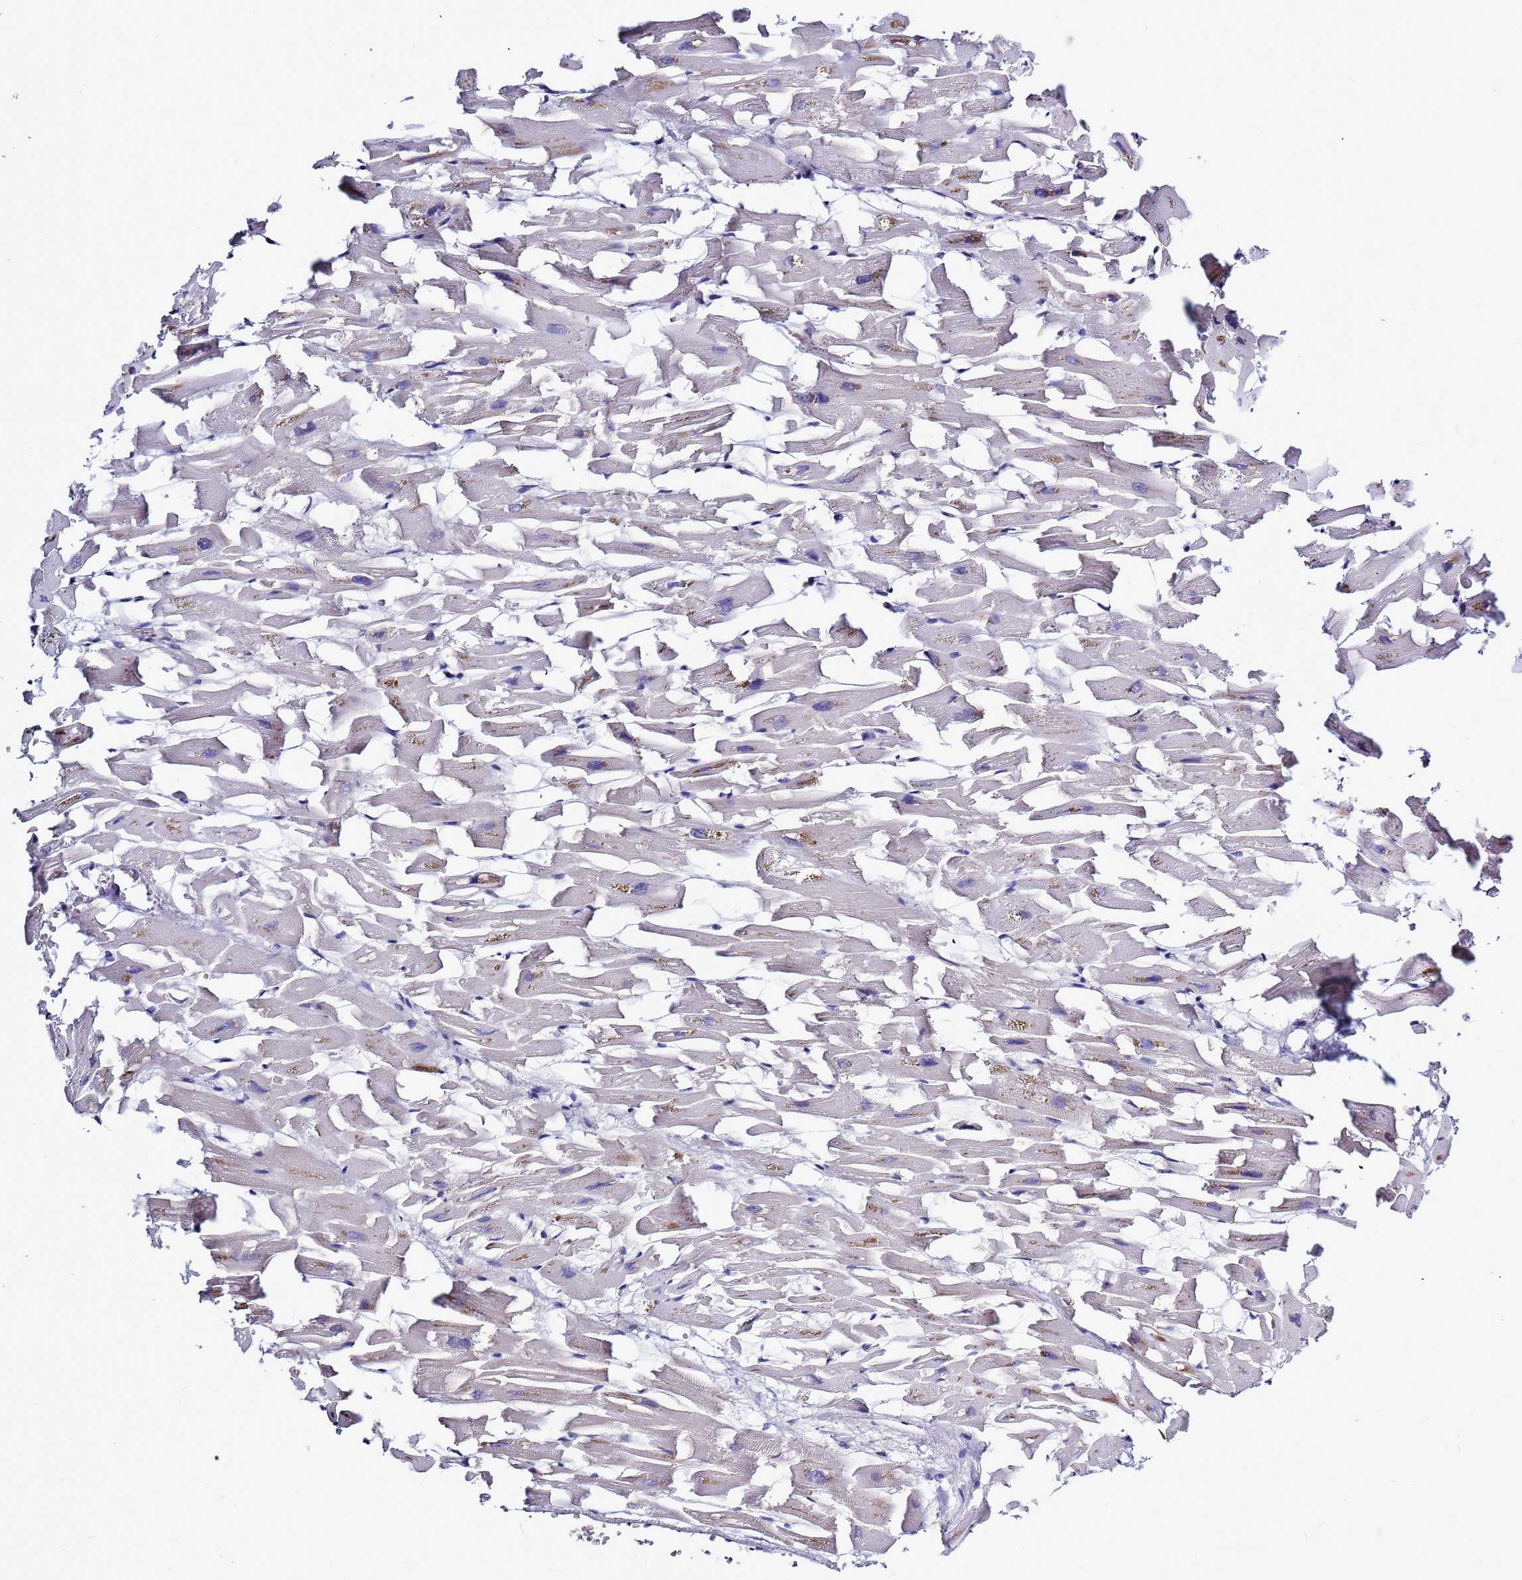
{"staining": {"intensity": "negative", "quantity": "none", "location": "none"}, "tissue": "heart muscle", "cell_type": "Cardiomyocytes", "image_type": "normal", "snomed": [{"axis": "morphology", "description": "Normal tissue, NOS"}, {"axis": "topography", "description": "Heart"}], "caption": "Heart muscle was stained to show a protein in brown. There is no significant positivity in cardiomyocytes. (Brightfield microscopy of DAB immunohistochemistry at high magnification).", "gene": "CXorf65", "patient": {"sex": "female", "age": 64}}